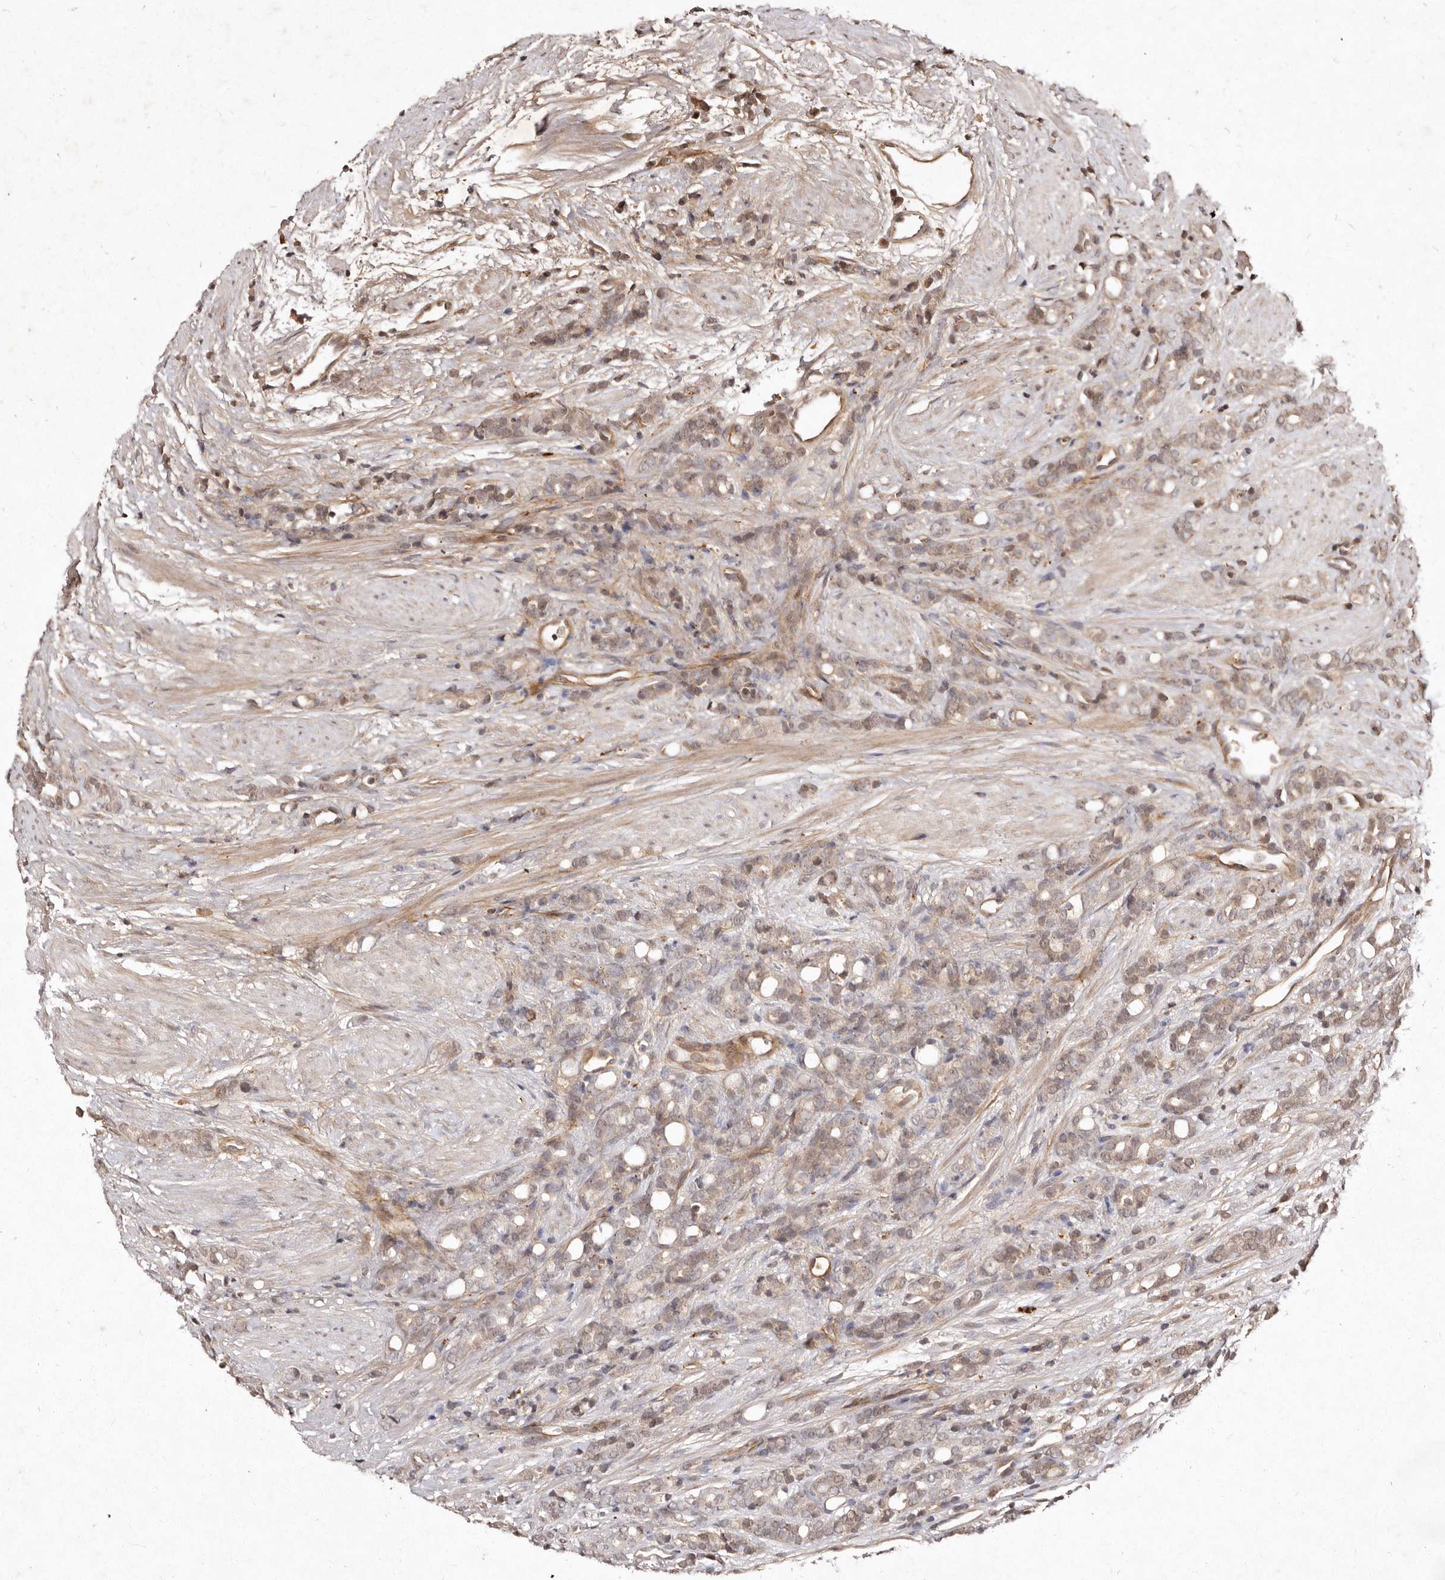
{"staining": {"intensity": "weak", "quantity": ">75%", "location": "cytoplasmic/membranous,nuclear"}, "tissue": "prostate cancer", "cell_type": "Tumor cells", "image_type": "cancer", "snomed": [{"axis": "morphology", "description": "Adenocarcinoma, High grade"}, {"axis": "topography", "description": "Prostate"}], "caption": "IHC image of prostate cancer (high-grade adenocarcinoma) stained for a protein (brown), which reveals low levels of weak cytoplasmic/membranous and nuclear staining in approximately >75% of tumor cells.", "gene": "LCORL", "patient": {"sex": "male", "age": 62}}